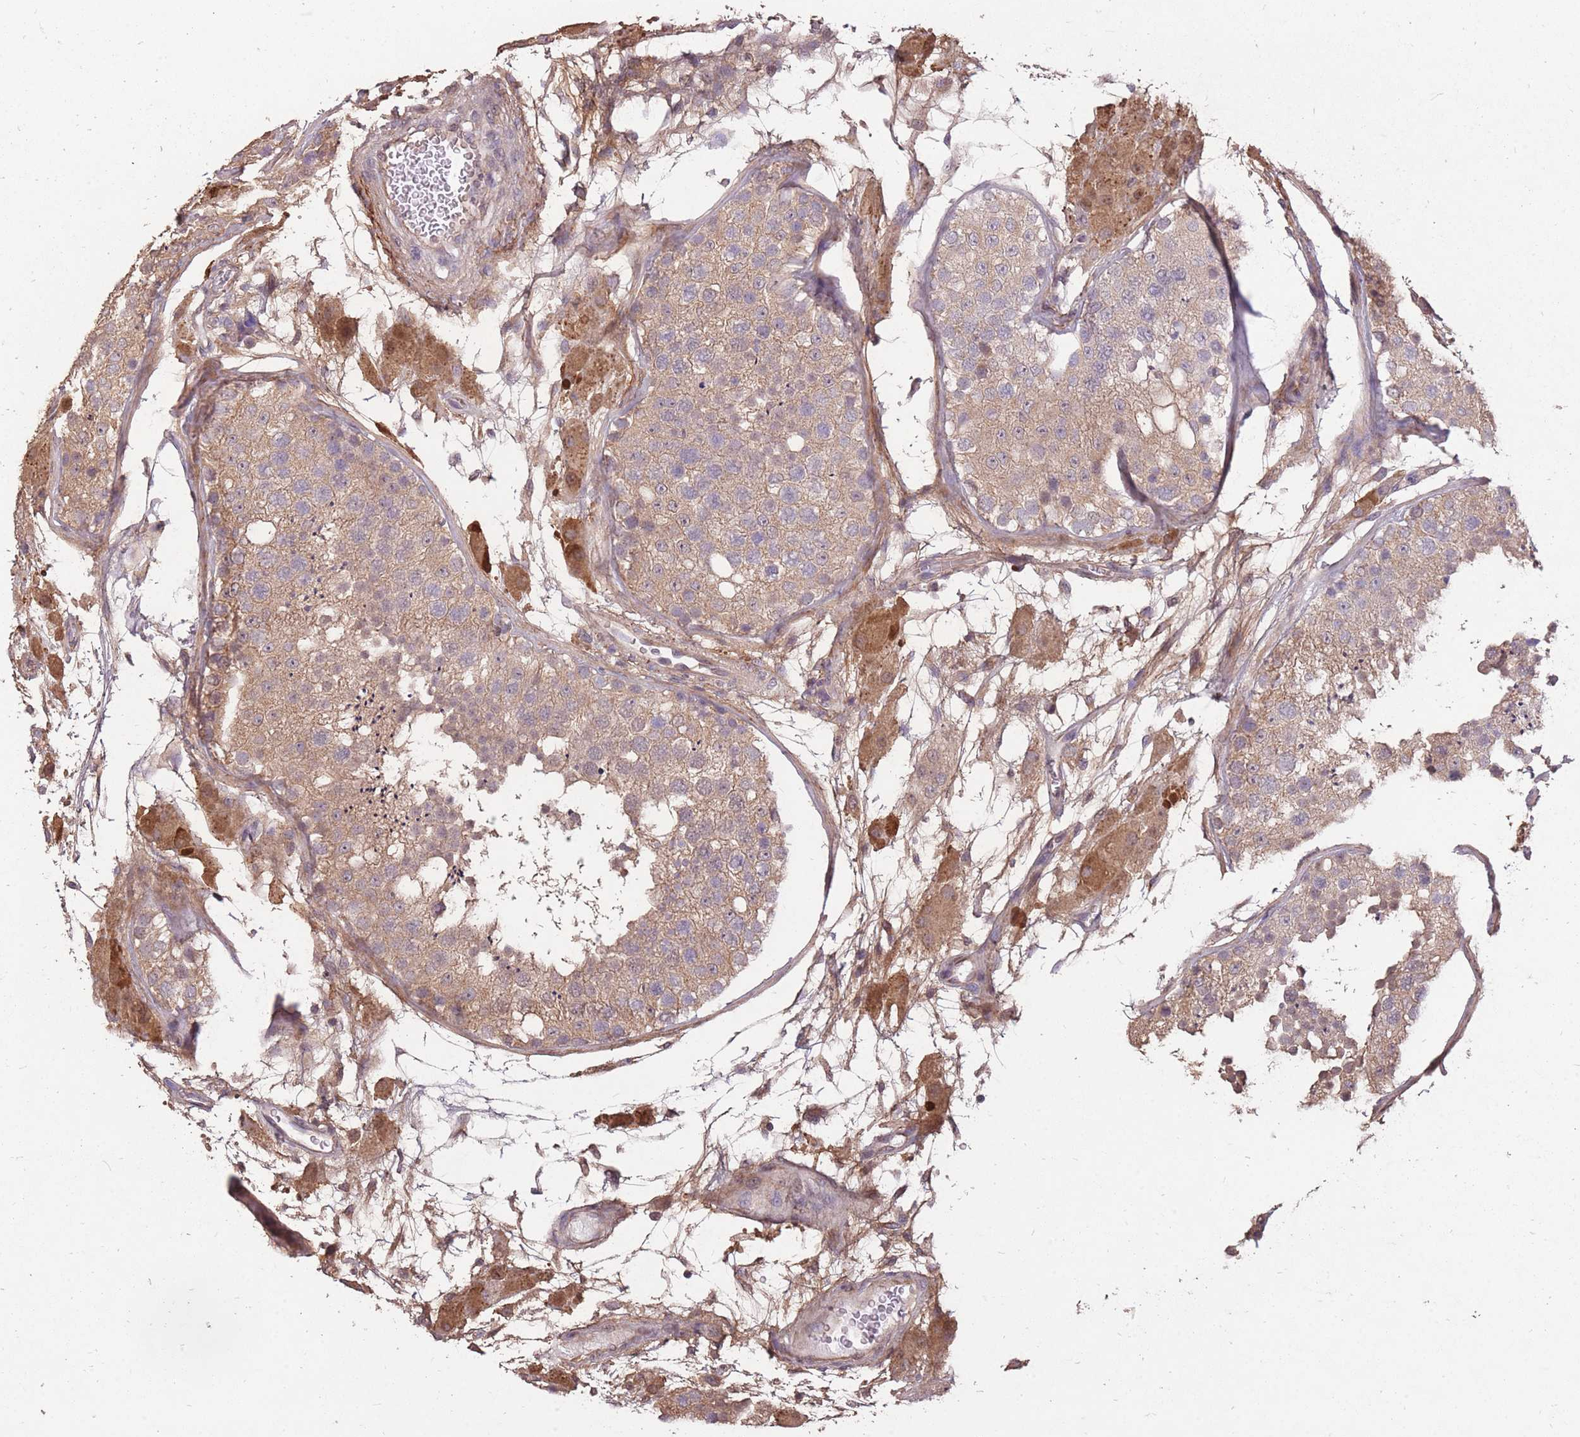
{"staining": {"intensity": "moderate", "quantity": "25%-75%", "location": "cytoplasmic/membranous"}, "tissue": "testis", "cell_type": "Cells in seminiferous ducts", "image_type": "normal", "snomed": [{"axis": "morphology", "description": "Normal tissue, NOS"}, {"axis": "topography", "description": "Testis"}], "caption": "This image exhibits immunohistochemistry (IHC) staining of unremarkable human testis, with medium moderate cytoplasmic/membranous positivity in about 25%-75% of cells in seminiferous ducts.", "gene": "DYNC1LI2", "patient": {"sex": "male", "age": 26}}